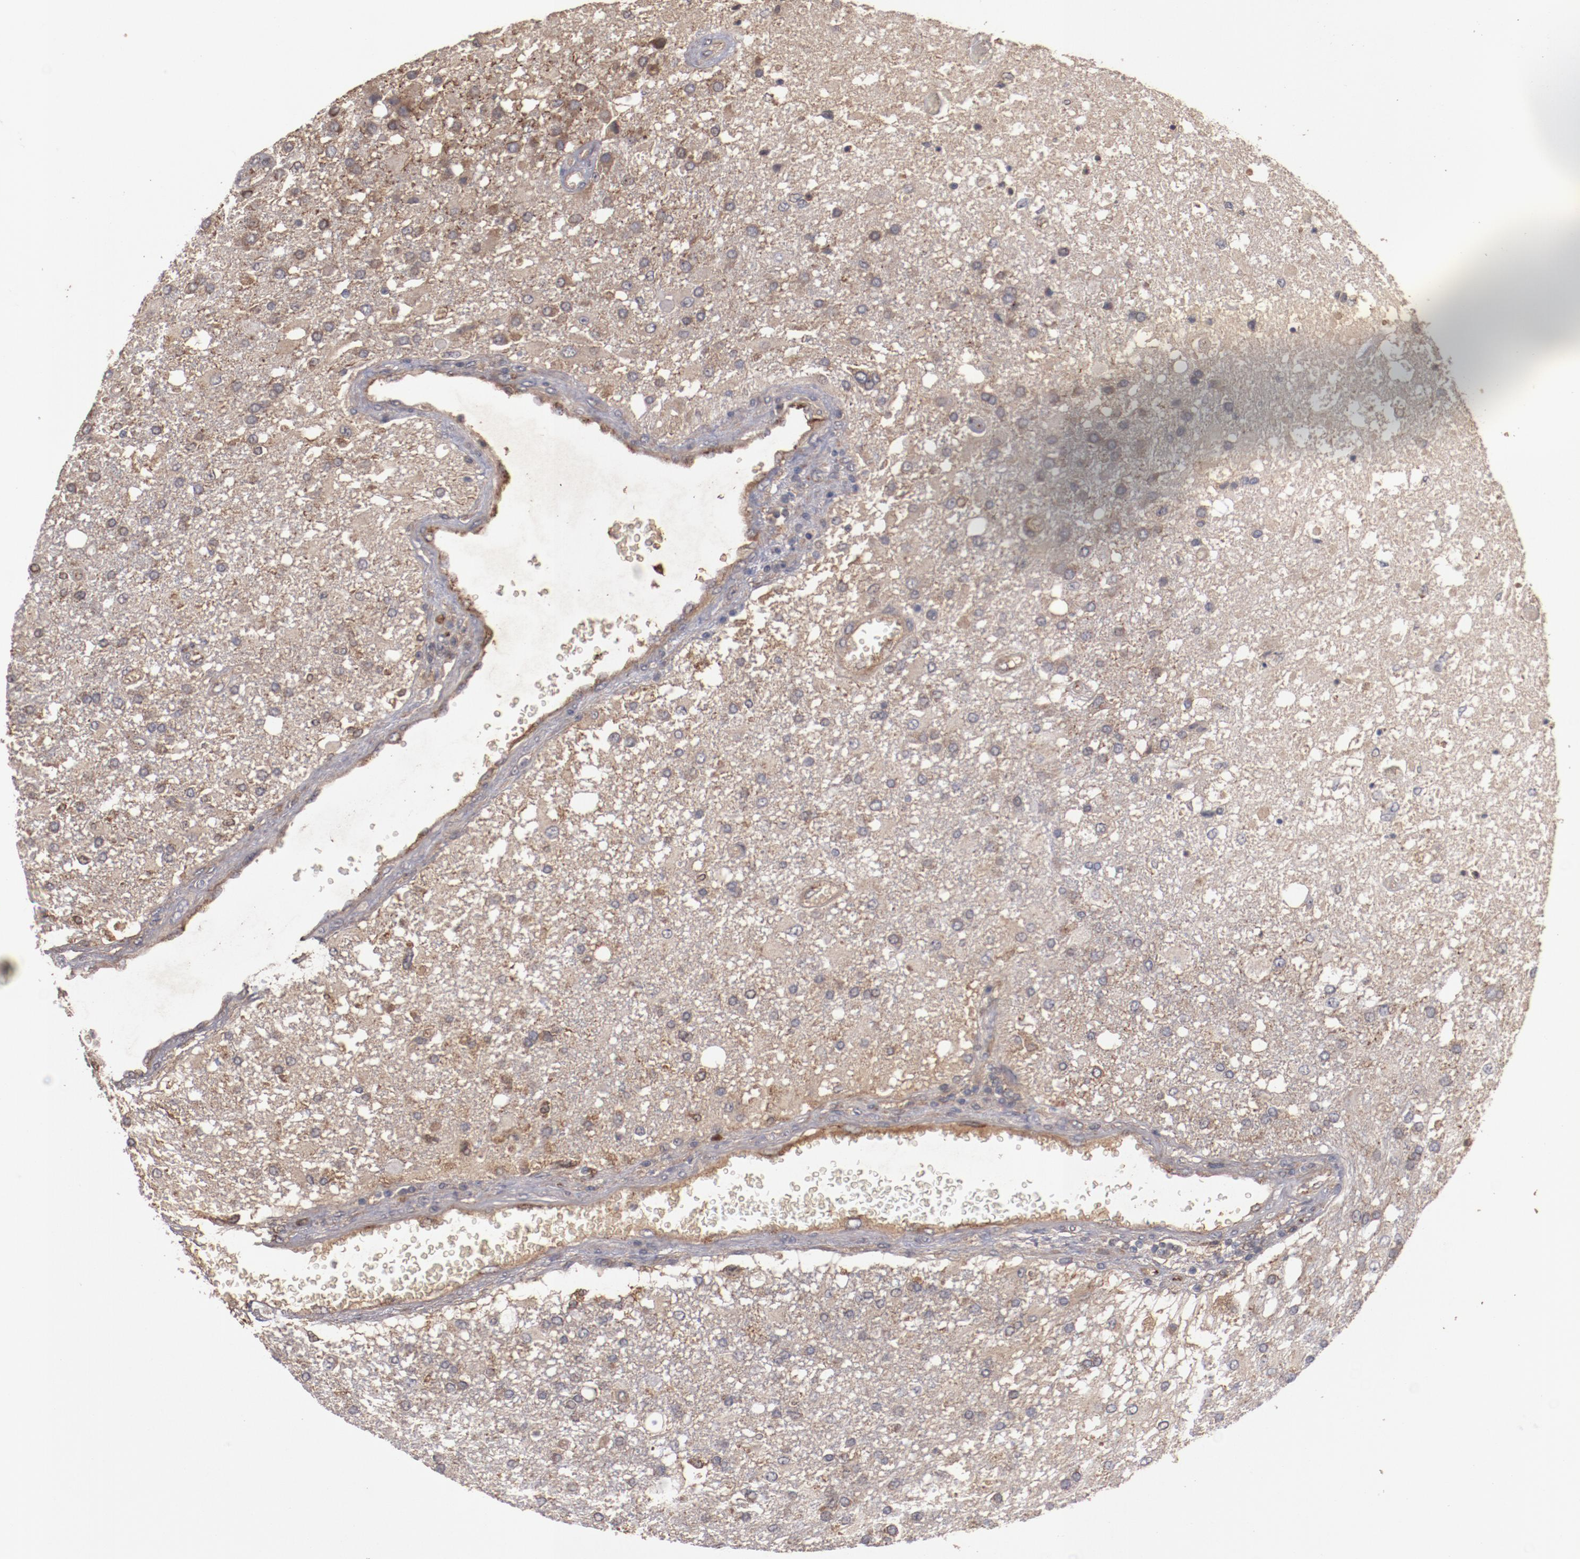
{"staining": {"intensity": "moderate", "quantity": ">75%", "location": "cytoplasmic/membranous"}, "tissue": "glioma", "cell_type": "Tumor cells", "image_type": "cancer", "snomed": [{"axis": "morphology", "description": "Glioma, malignant, High grade"}, {"axis": "topography", "description": "Cerebral cortex"}], "caption": "High-grade glioma (malignant) was stained to show a protein in brown. There is medium levels of moderate cytoplasmic/membranous positivity in about >75% of tumor cells. Nuclei are stained in blue.", "gene": "DIPK2B", "patient": {"sex": "male", "age": 79}}